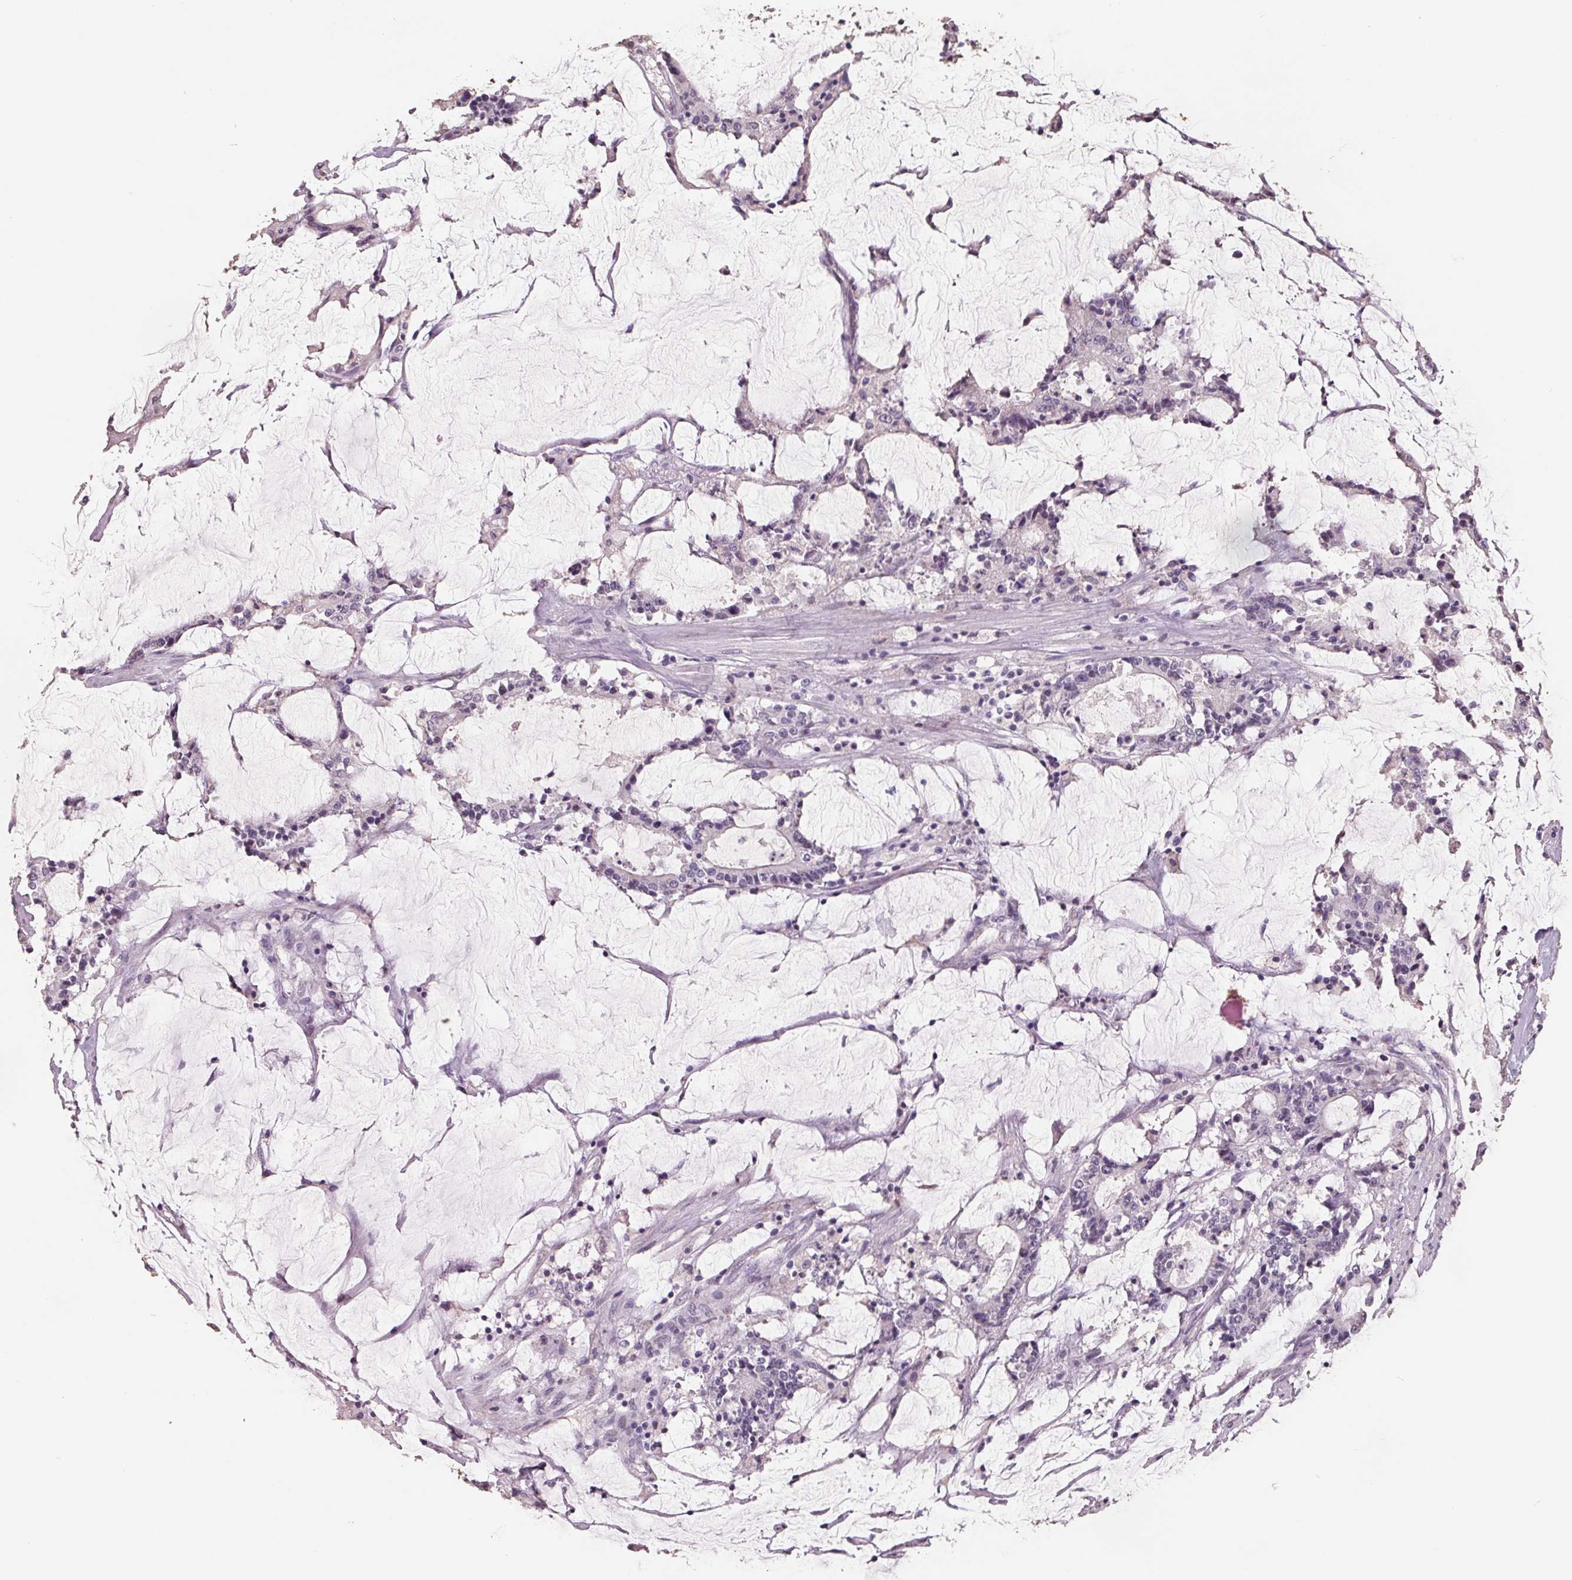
{"staining": {"intensity": "negative", "quantity": "none", "location": "none"}, "tissue": "stomach cancer", "cell_type": "Tumor cells", "image_type": "cancer", "snomed": [{"axis": "morphology", "description": "Adenocarcinoma, NOS"}, {"axis": "topography", "description": "Stomach, upper"}], "caption": "Tumor cells are negative for protein expression in human stomach adenocarcinoma.", "gene": "FTCD", "patient": {"sex": "male", "age": 68}}